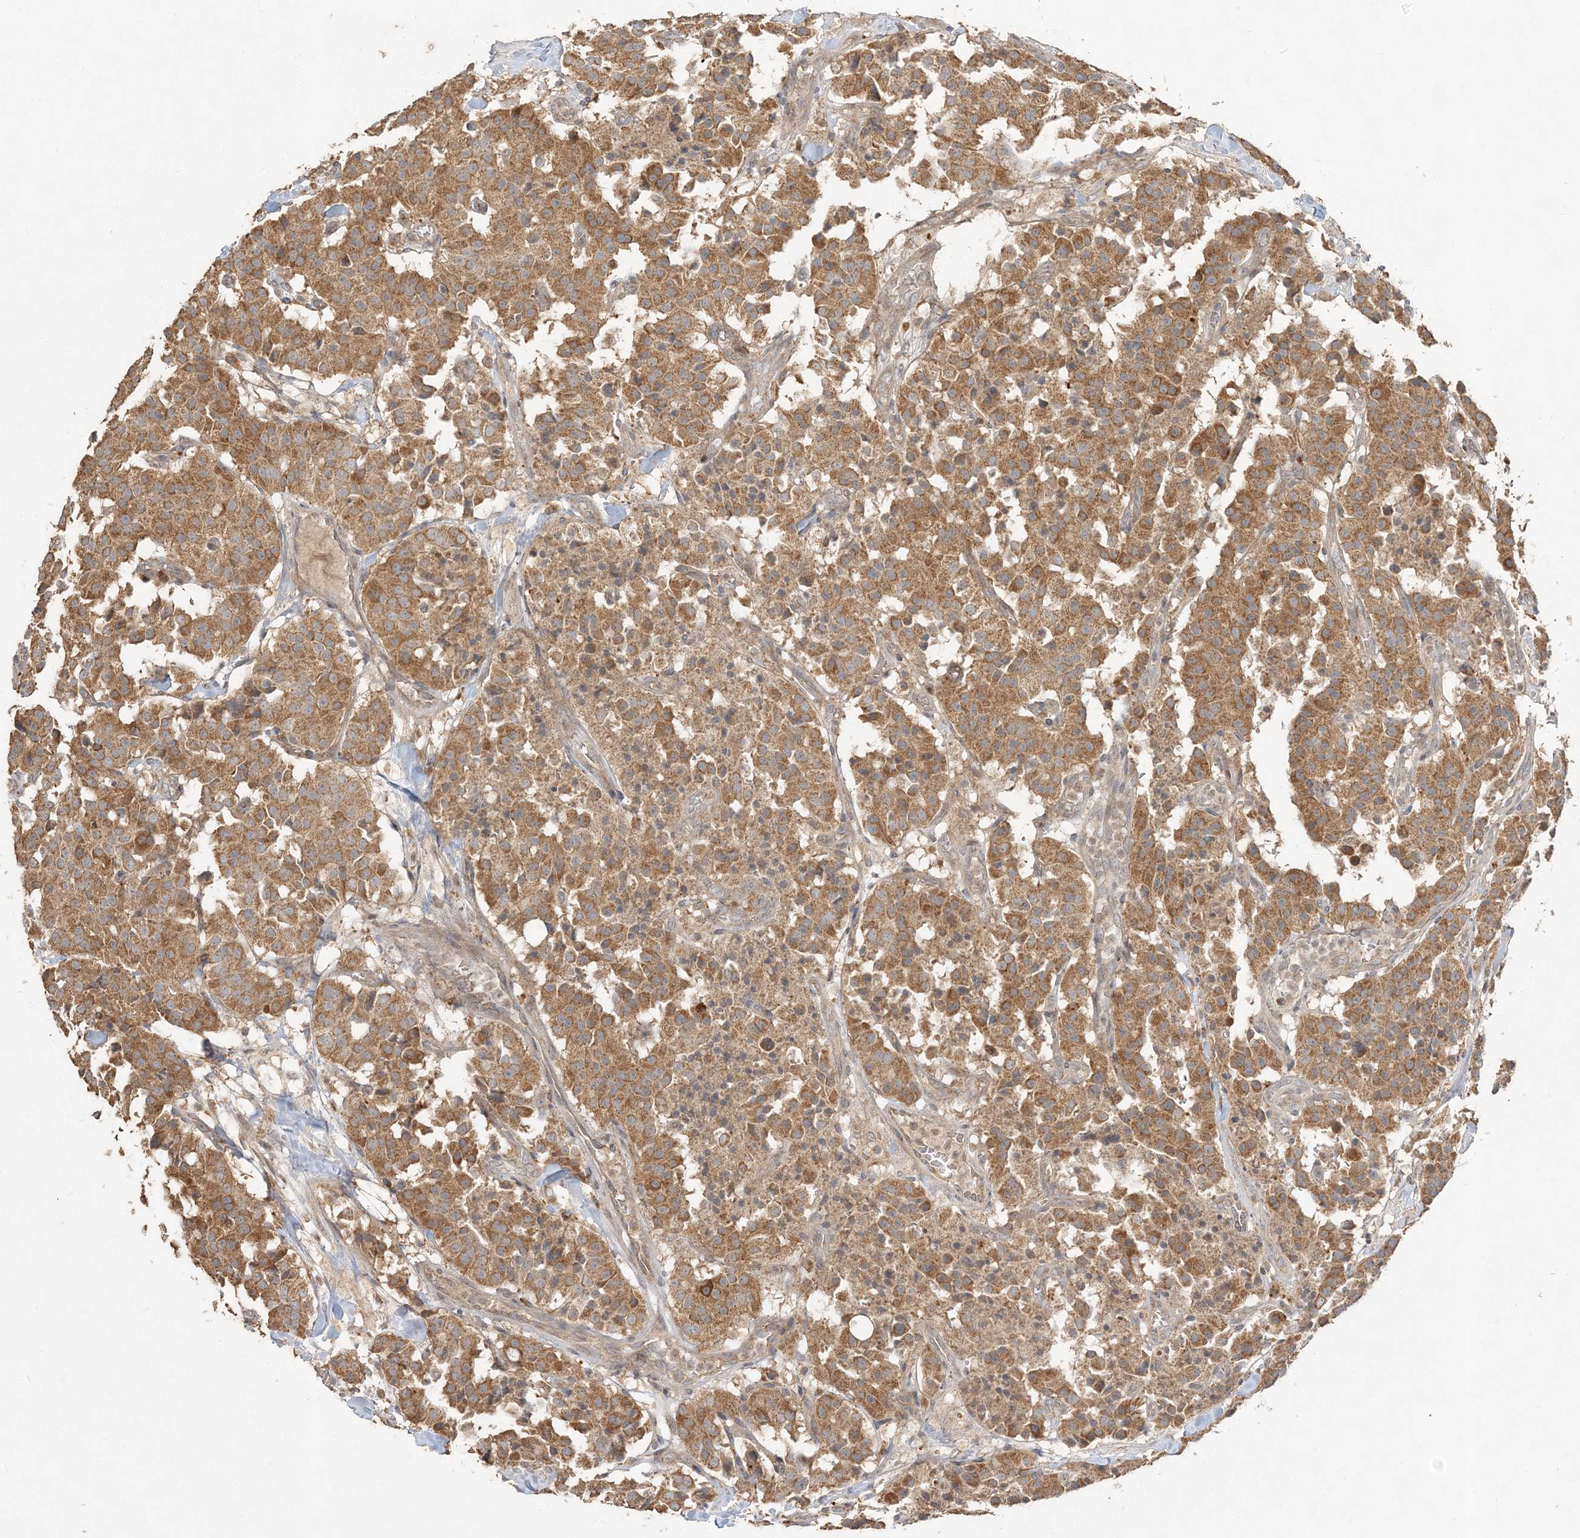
{"staining": {"intensity": "moderate", "quantity": ">75%", "location": "cytoplasmic/membranous"}, "tissue": "carcinoid", "cell_type": "Tumor cells", "image_type": "cancer", "snomed": [{"axis": "morphology", "description": "Carcinoid, malignant, NOS"}, {"axis": "topography", "description": "Lung"}], "caption": "IHC of human carcinoid displays medium levels of moderate cytoplasmic/membranous positivity in about >75% of tumor cells.", "gene": "RAB14", "patient": {"sex": "male", "age": 30}}